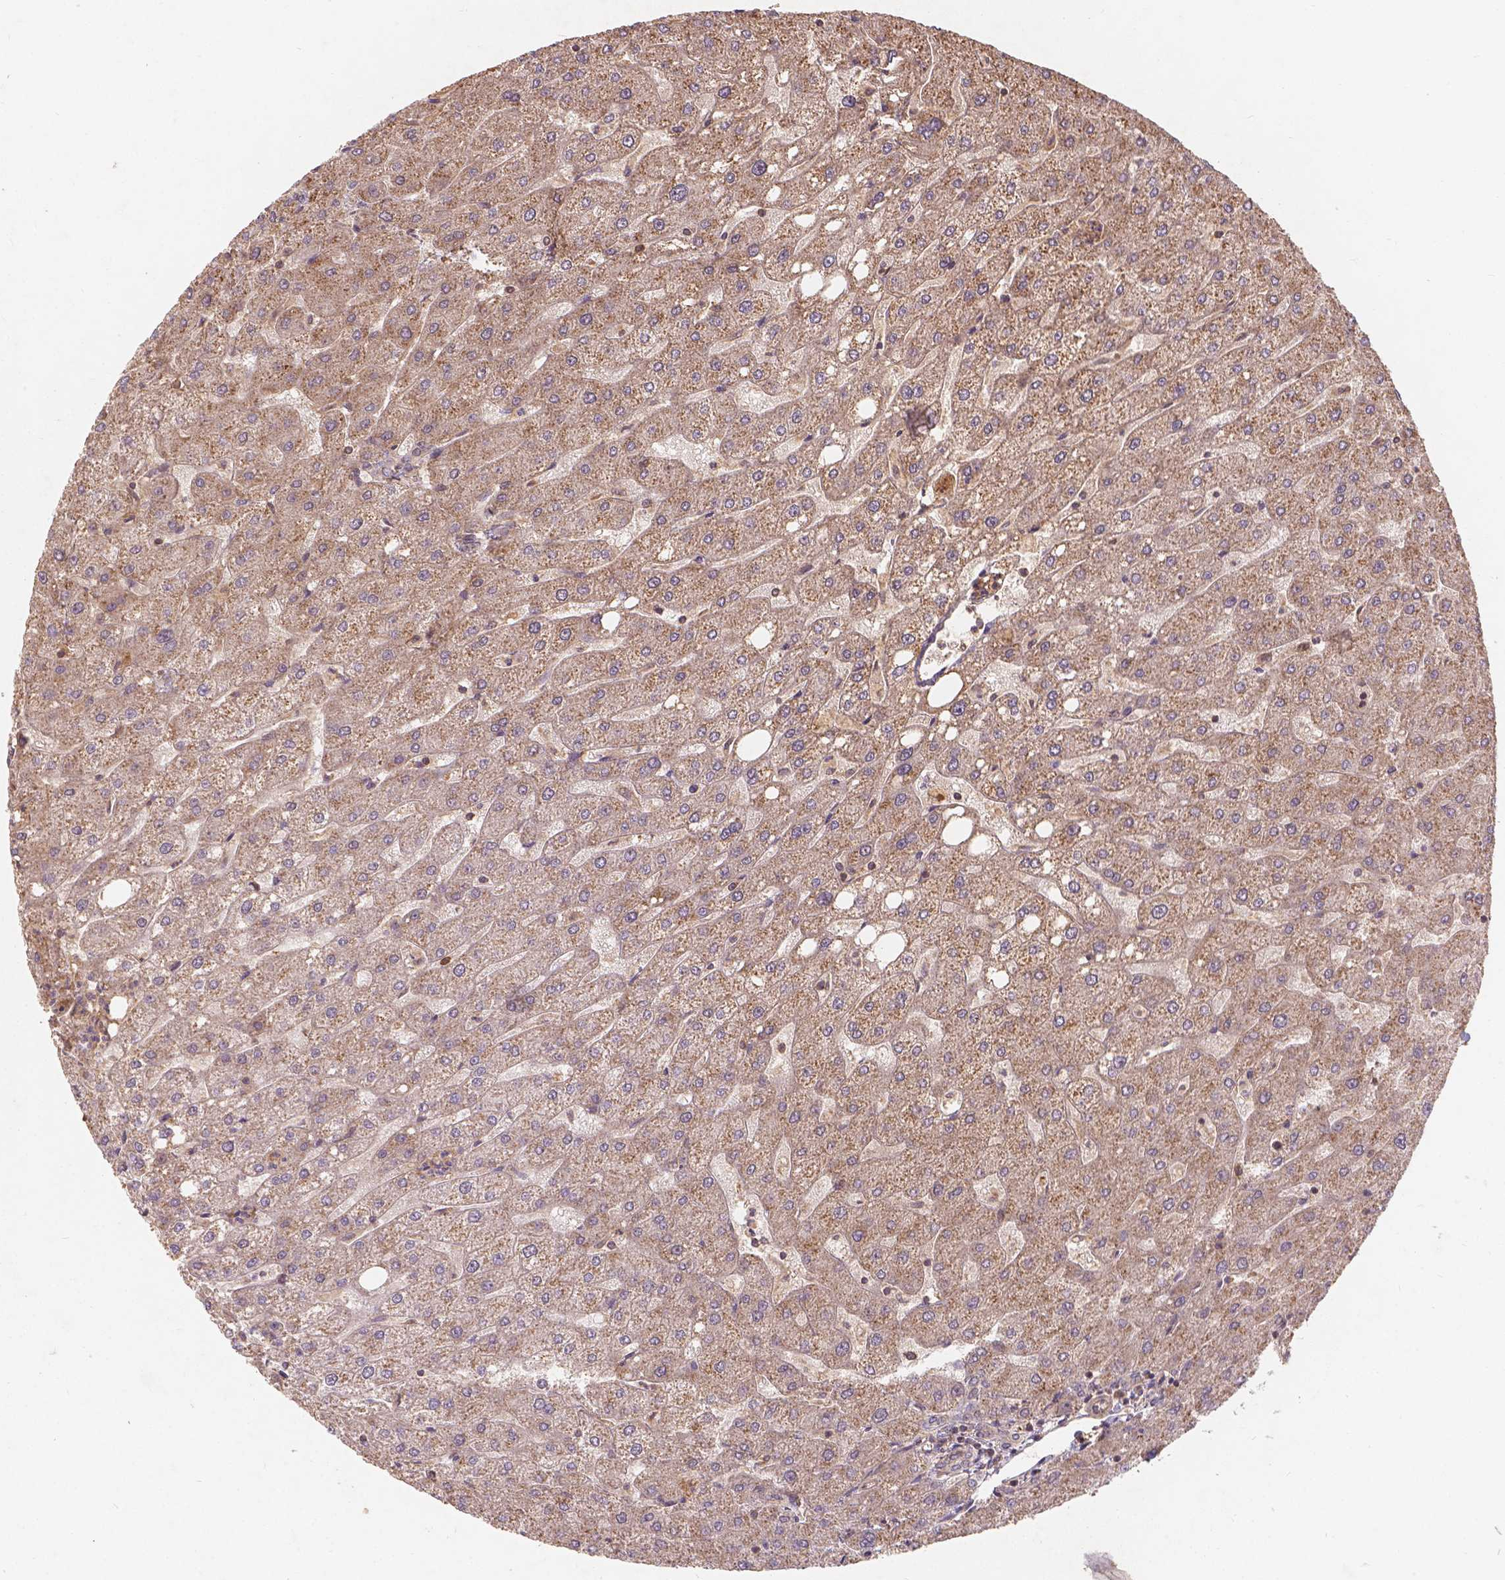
{"staining": {"intensity": "weak", "quantity": ">75%", "location": "cytoplasmic/membranous"}, "tissue": "liver", "cell_type": "Cholangiocytes", "image_type": "normal", "snomed": [{"axis": "morphology", "description": "Normal tissue, NOS"}, {"axis": "topography", "description": "Liver"}], "caption": "Immunohistochemistry (IHC) photomicrograph of normal human liver stained for a protein (brown), which exhibits low levels of weak cytoplasmic/membranous positivity in approximately >75% of cholangiocytes.", "gene": "XPR1", "patient": {"sex": "male", "age": 67}}